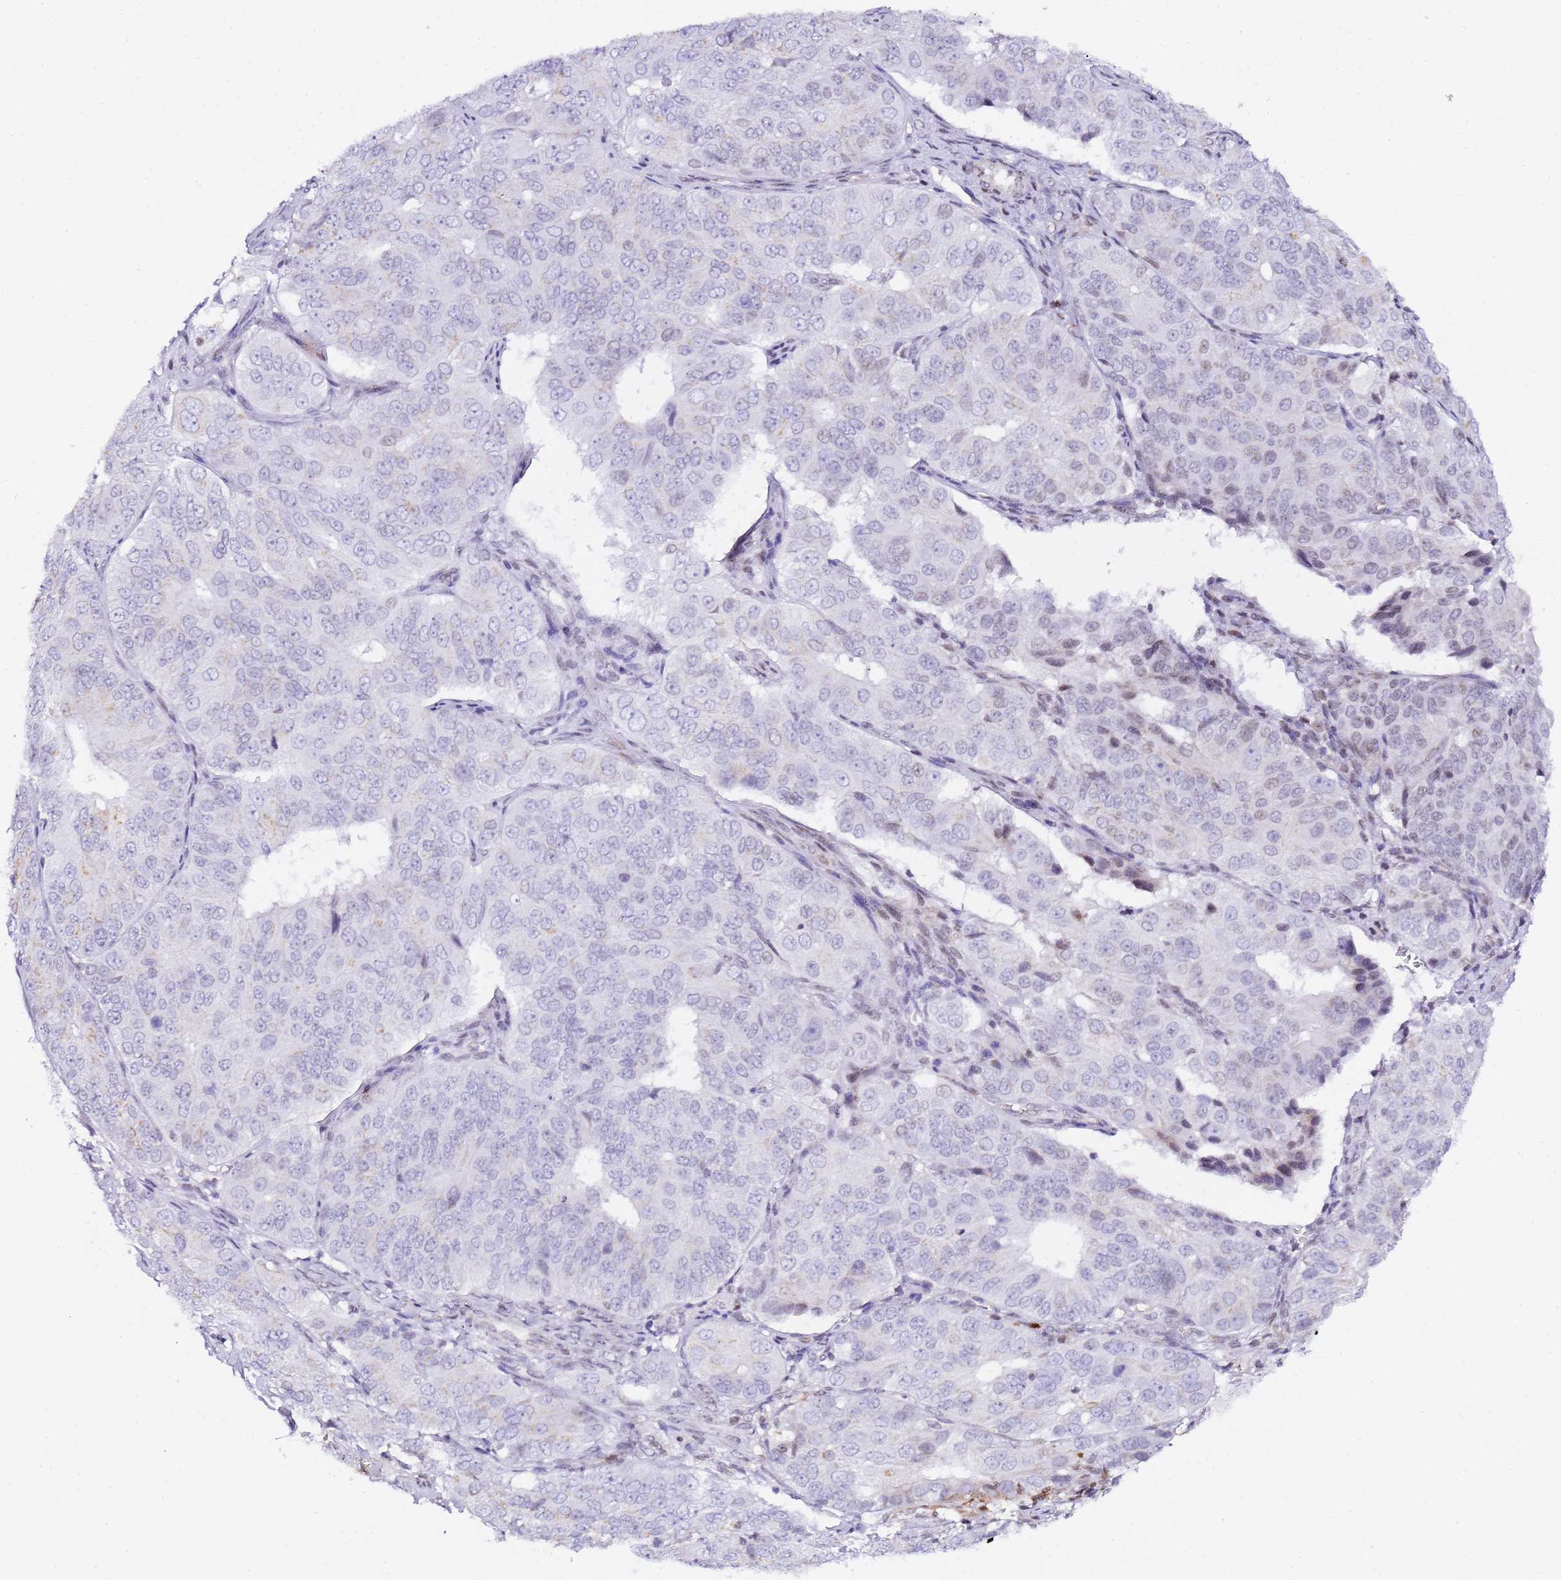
{"staining": {"intensity": "negative", "quantity": "none", "location": "none"}, "tissue": "ovarian cancer", "cell_type": "Tumor cells", "image_type": "cancer", "snomed": [{"axis": "morphology", "description": "Carcinoma, endometroid"}, {"axis": "topography", "description": "Ovary"}], "caption": "High magnification brightfield microscopy of ovarian cancer stained with DAB (3,3'-diaminobenzidine) (brown) and counterstained with hematoxylin (blue): tumor cells show no significant staining.", "gene": "GBP2", "patient": {"sex": "female", "age": 51}}